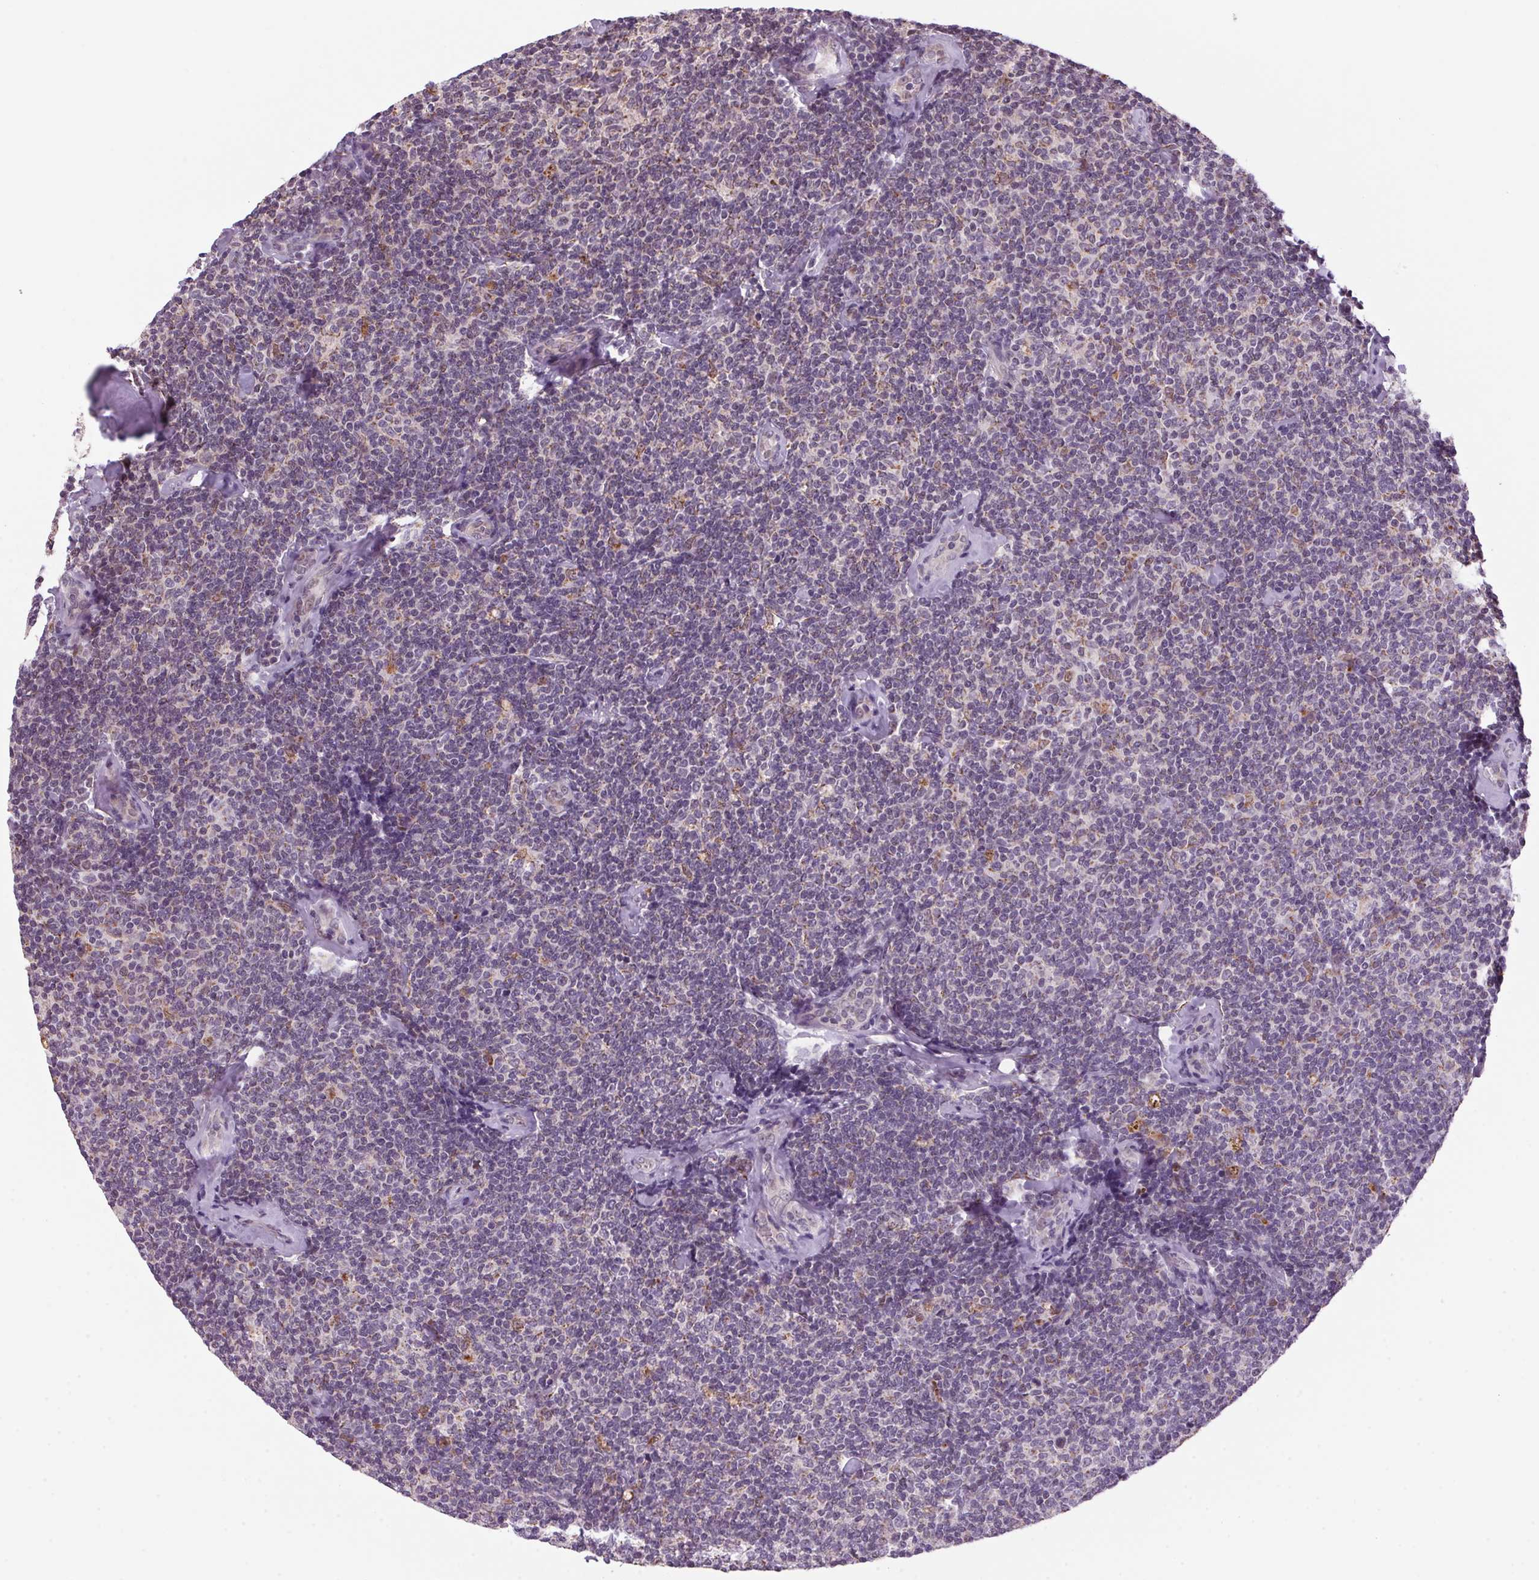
{"staining": {"intensity": "negative", "quantity": "none", "location": "none"}, "tissue": "lymphoma", "cell_type": "Tumor cells", "image_type": "cancer", "snomed": [{"axis": "morphology", "description": "Malignant lymphoma, non-Hodgkin's type, Low grade"}, {"axis": "topography", "description": "Lymph node"}], "caption": "Human malignant lymphoma, non-Hodgkin's type (low-grade) stained for a protein using IHC displays no positivity in tumor cells.", "gene": "AKR1E2", "patient": {"sex": "female", "age": 56}}